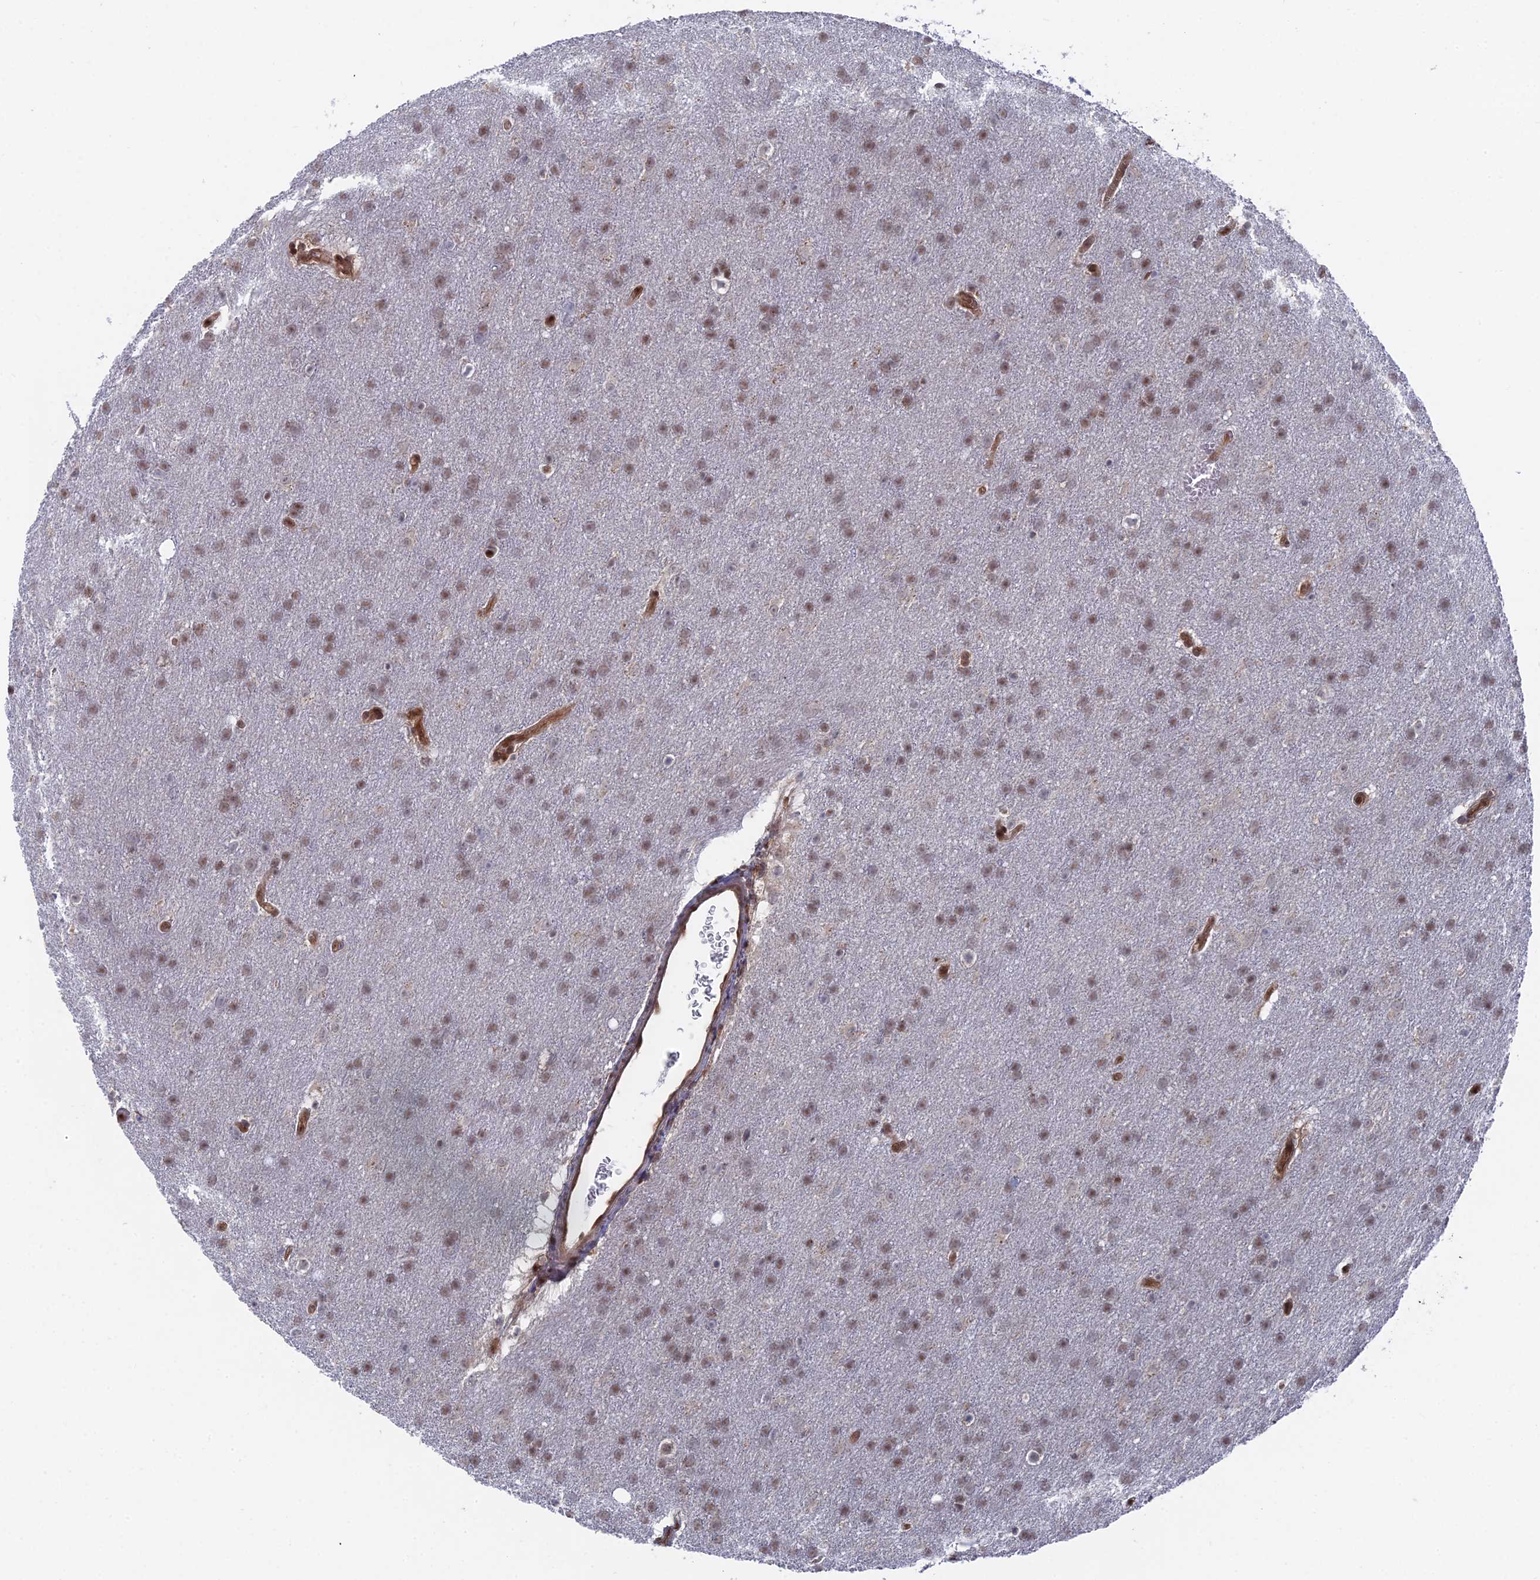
{"staining": {"intensity": "moderate", "quantity": ">75%", "location": "nuclear"}, "tissue": "glioma", "cell_type": "Tumor cells", "image_type": "cancer", "snomed": [{"axis": "morphology", "description": "Glioma, malignant, Low grade"}, {"axis": "topography", "description": "Brain"}], "caption": "A brown stain highlights moderate nuclear expression of a protein in malignant low-grade glioma tumor cells.", "gene": "UNC5D", "patient": {"sex": "female", "age": 32}}